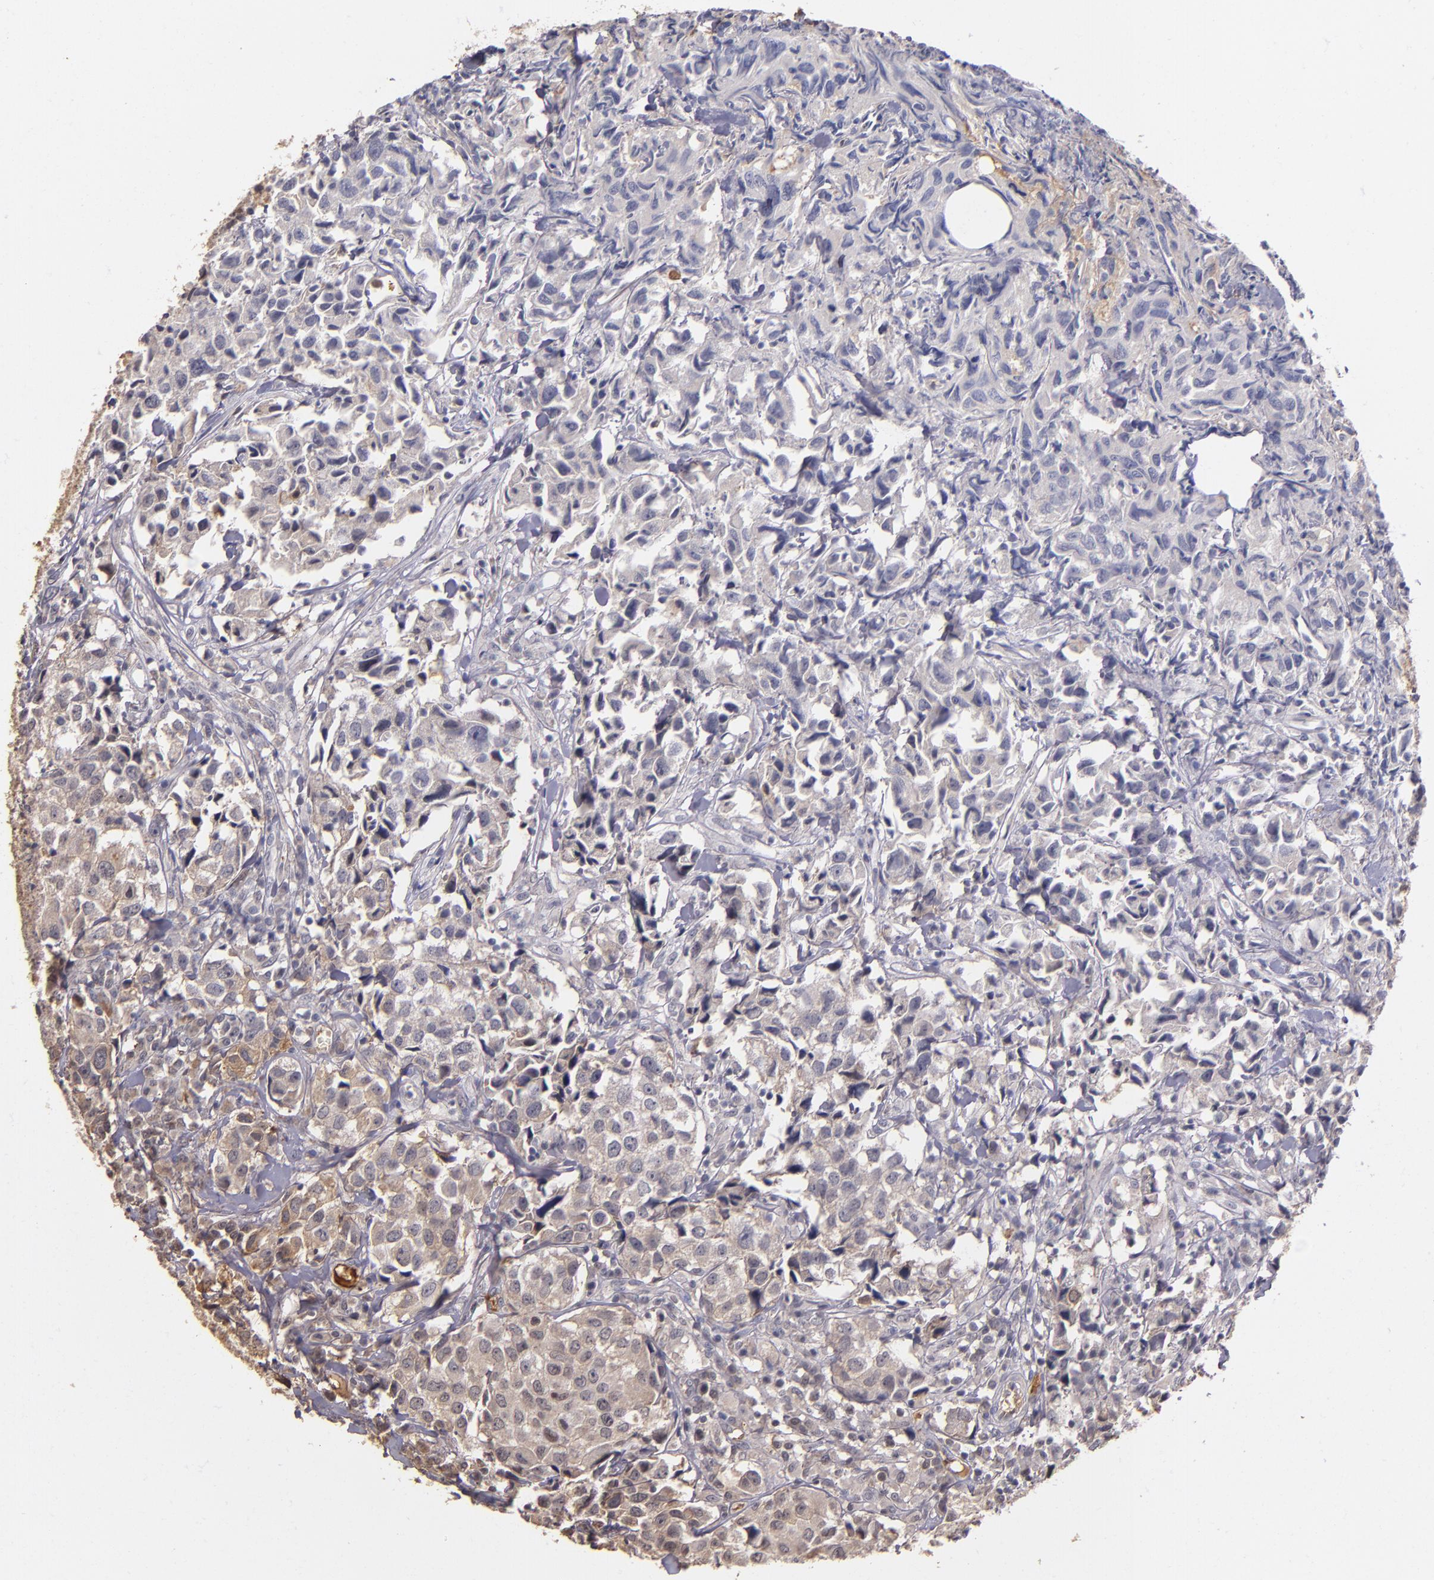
{"staining": {"intensity": "weak", "quantity": "25%-75%", "location": "cytoplasmic/membranous"}, "tissue": "urothelial cancer", "cell_type": "Tumor cells", "image_type": "cancer", "snomed": [{"axis": "morphology", "description": "Urothelial carcinoma, High grade"}, {"axis": "topography", "description": "Urinary bladder"}], "caption": "The immunohistochemical stain highlights weak cytoplasmic/membranous expression in tumor cells of urothelial carcinoma (high-grade) tissue.", "gene": "PTS", "patient": {"sex": "female", "age": 75}}